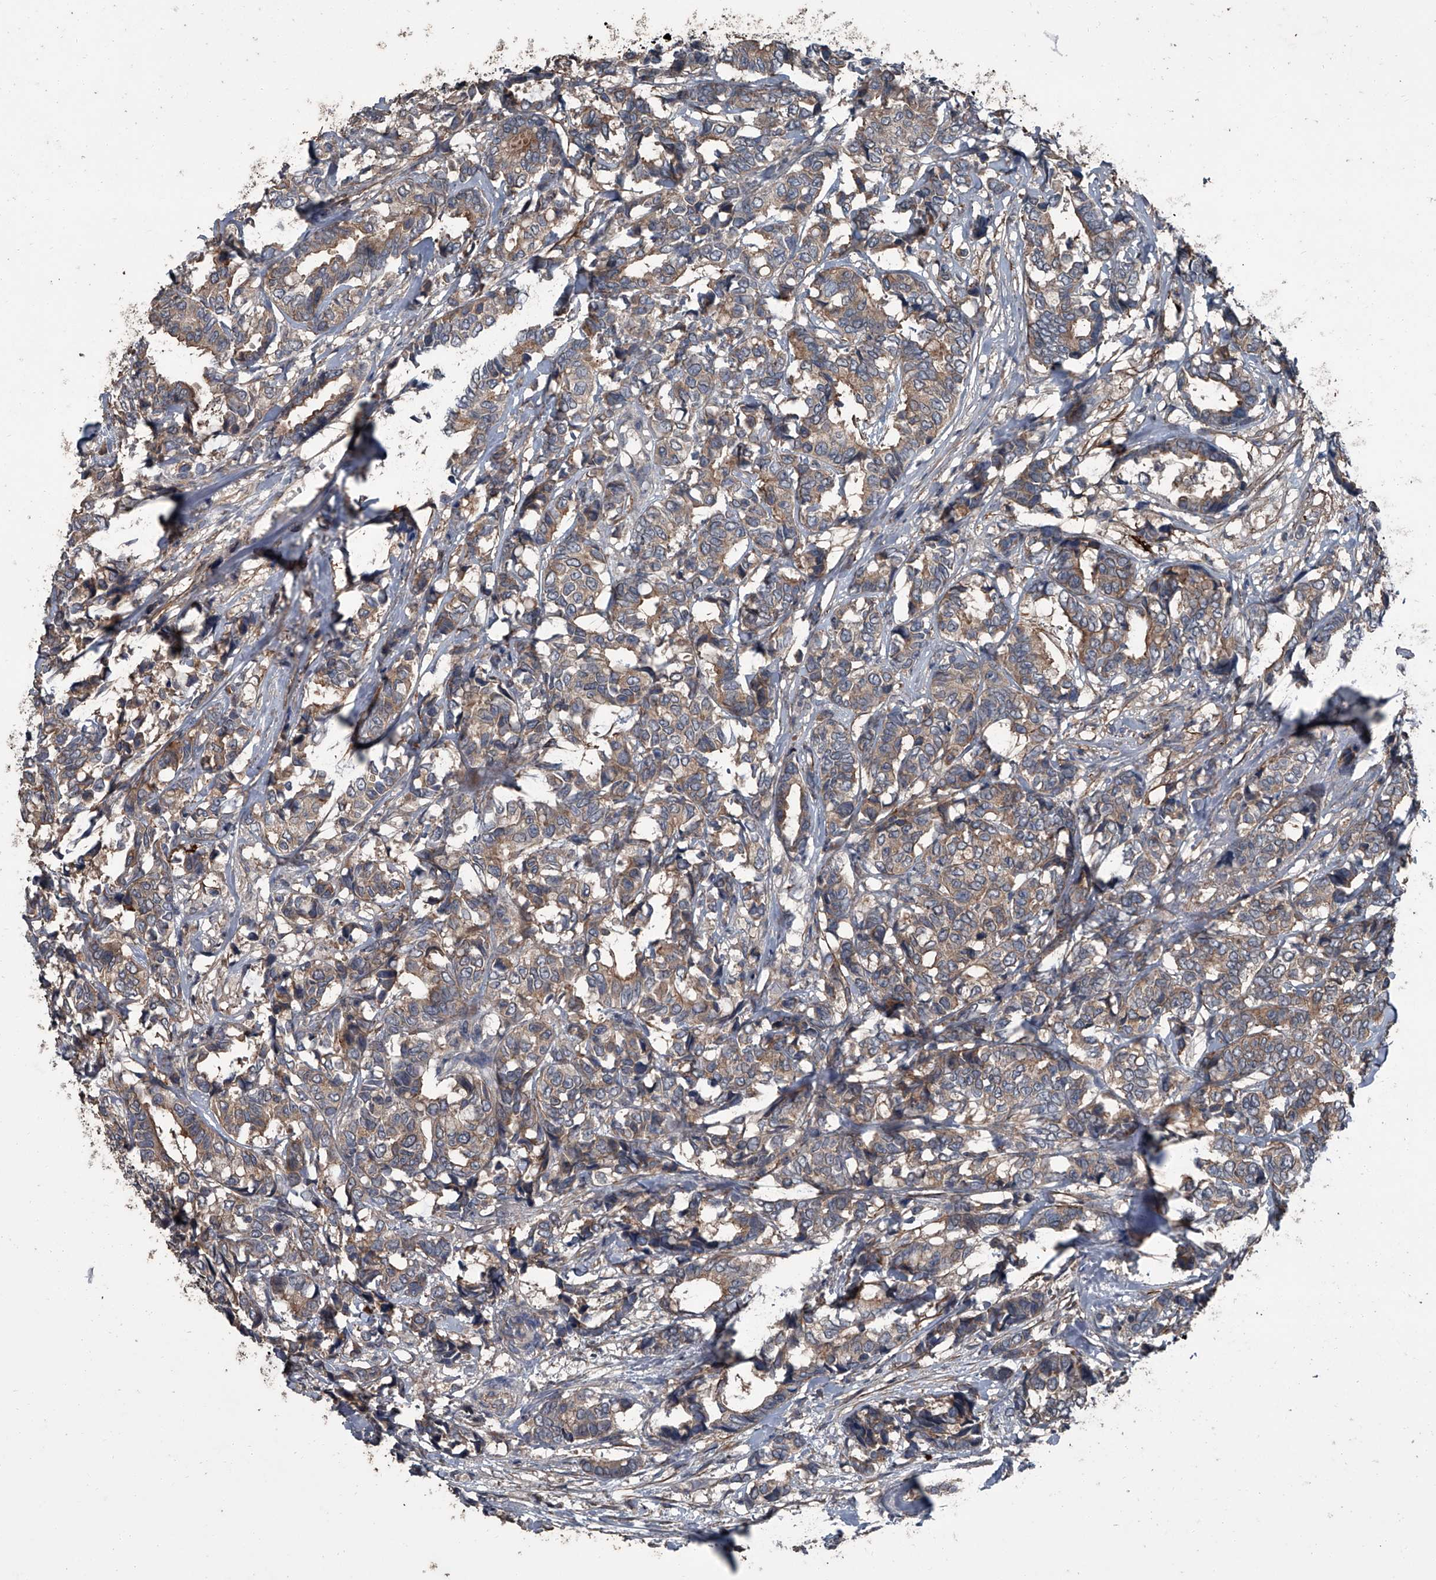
{"staining": {"intensity": "moderate", "quantity": ">75%", "location": "cytoplasmic/membranous"}, "tissue": "breast cancer", "cell_type": "Tumor cells", "image_type": "cancer", "snomed": [{"axis": "morphology", "description": "Duct carcinoma"}, {"axis": "topography", "description": "Breast"}], "caption": "DAB immunohistochemical staining of human breast invasive ductal carcinoma shows moderate cytoplasmic/membranous protein expression in about >75% of tumor cells. The staining was performed using DAB to visualize the protein expression in brown, while the nuclei were stained in blue with hematoxylin (Magnification: 20x).", "gene": "OARD1", "patient": {"sex": "female", "age": 87}}